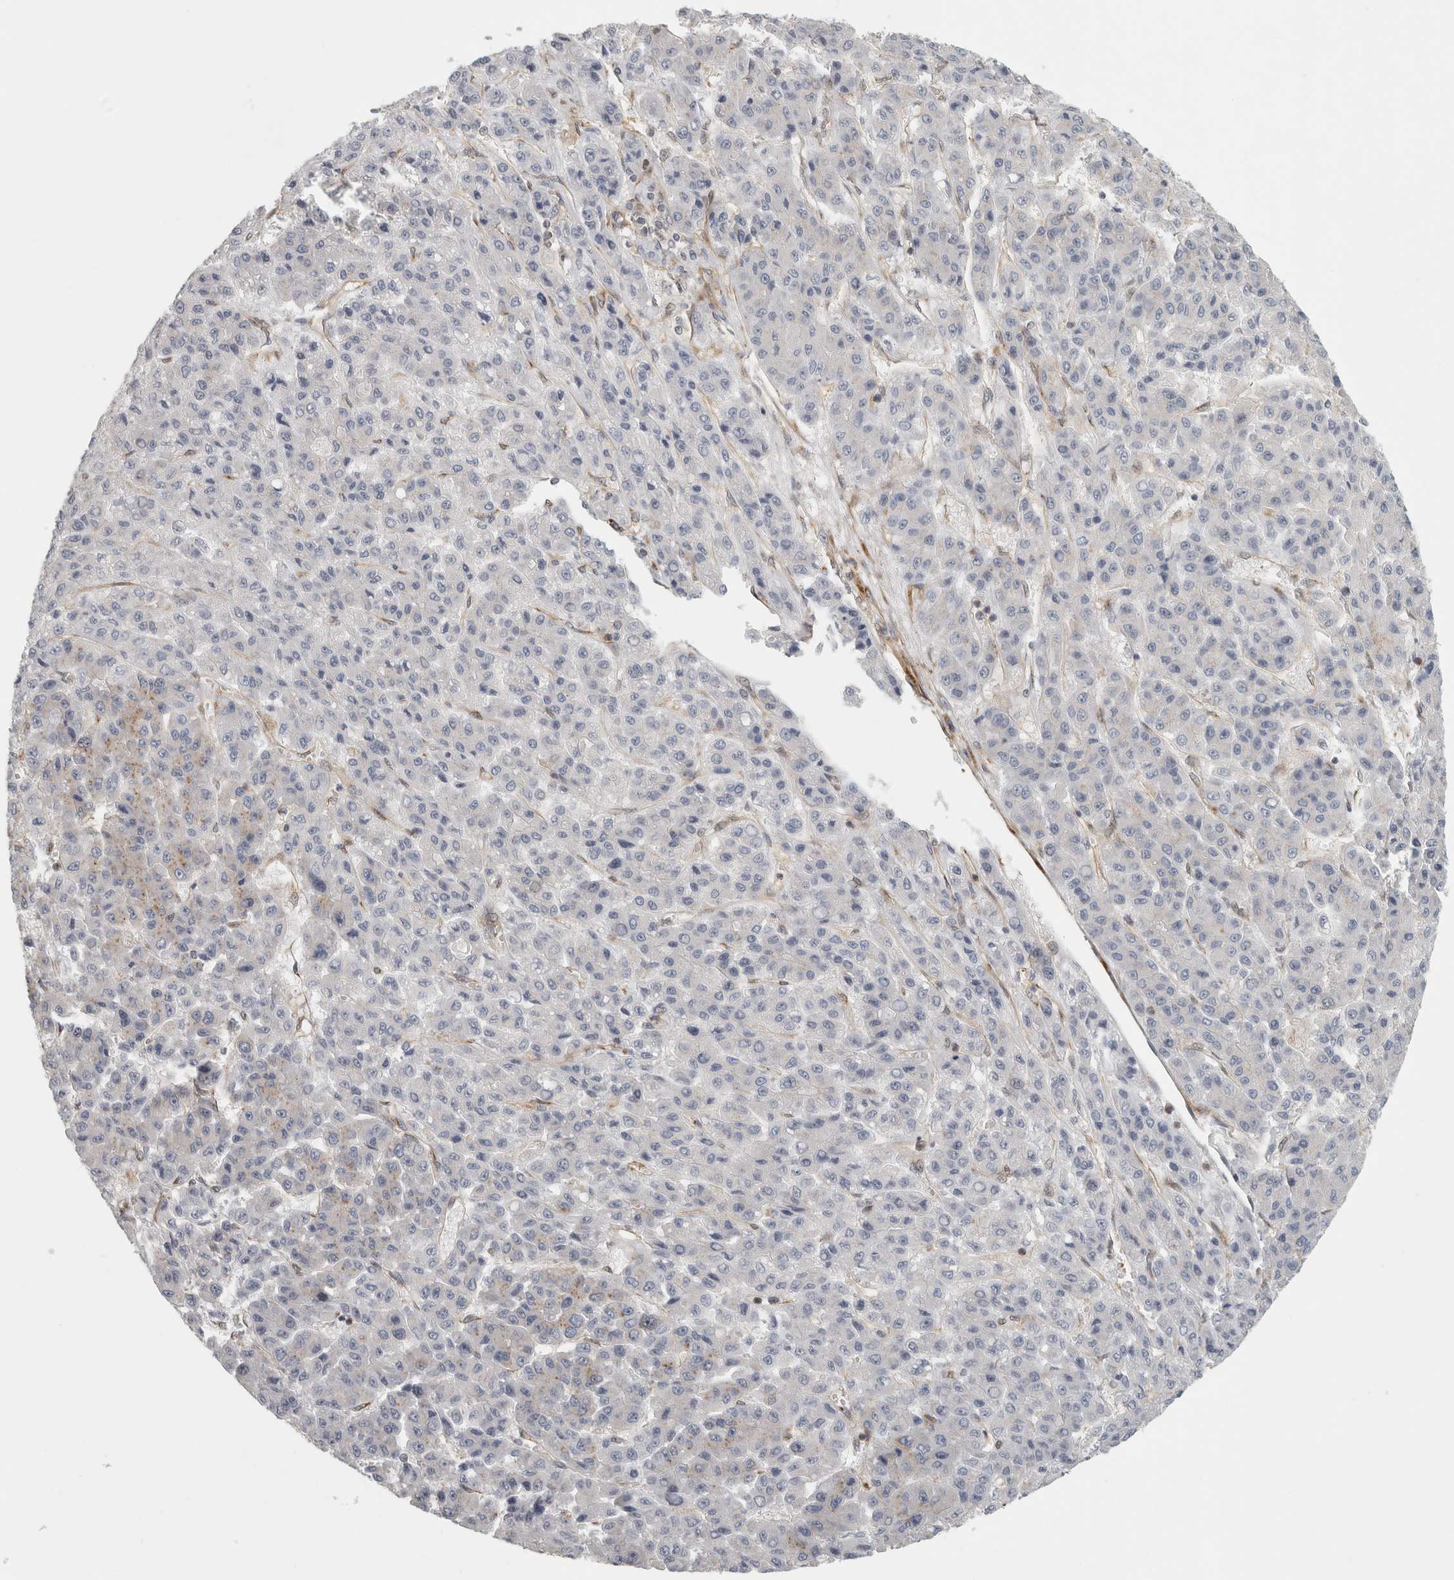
{"staining": {"intensity": "negative", "quantity": "none", "location": "none"}, "tissue": "liver cancer", "cell_type": "Tumor cells", "image_type": "cancer", "snomed": [{"axis": "morphology", "description": "Carcinoma, Hepatocellular, NOS"}, {"axis": "topography", "description": "Liver"}], "caption": "An immunohistochemistry (IHC) micrograph of liver cancer is shown. There is no staining in tumor cells of liver cancer. Nuclei are stained in blue.", "gene": "PEX6", "patient": {"sex": "male", "age": 70}}